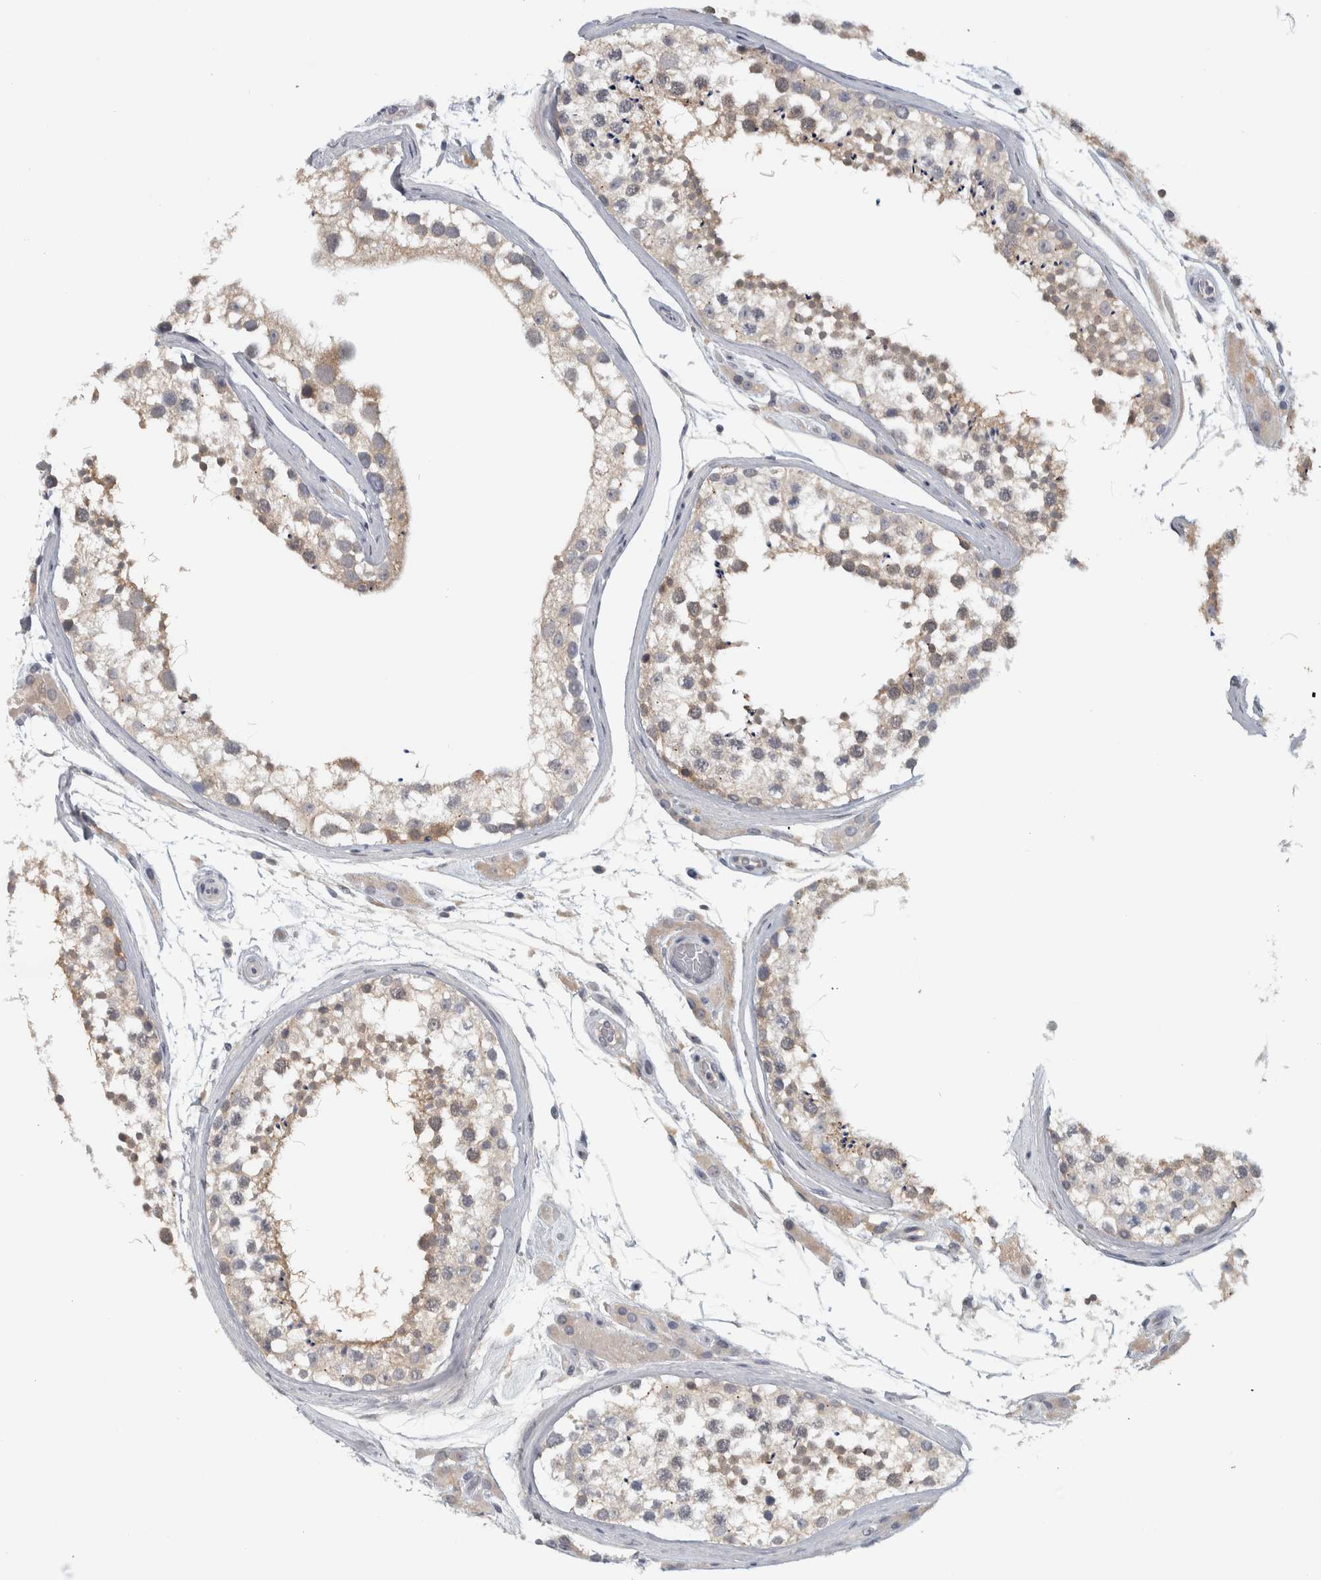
{"staining": {"intensity": "weak", "quantity": "25%-75%", "location": "cytoplasmic/membranous"}, "tissue": "testis", "cell_type": "Cells in seminiferous ducts", "image_type": "normal", "snomed": [{"axis": "morphology", "description": "Normal tissue, NOS"}, {"axis": "topography", "description": "Testis"}], "caption": "A photomicrograph showing weak cytoplasmic/membranous positivity in approximately 25%-75% of cells in seminiferous ducts in unremarkable testis, as visualized by brown immunohistochemical staining.", "gene": "ADPRM", "patient": {"sex": "male", "age": 46}}